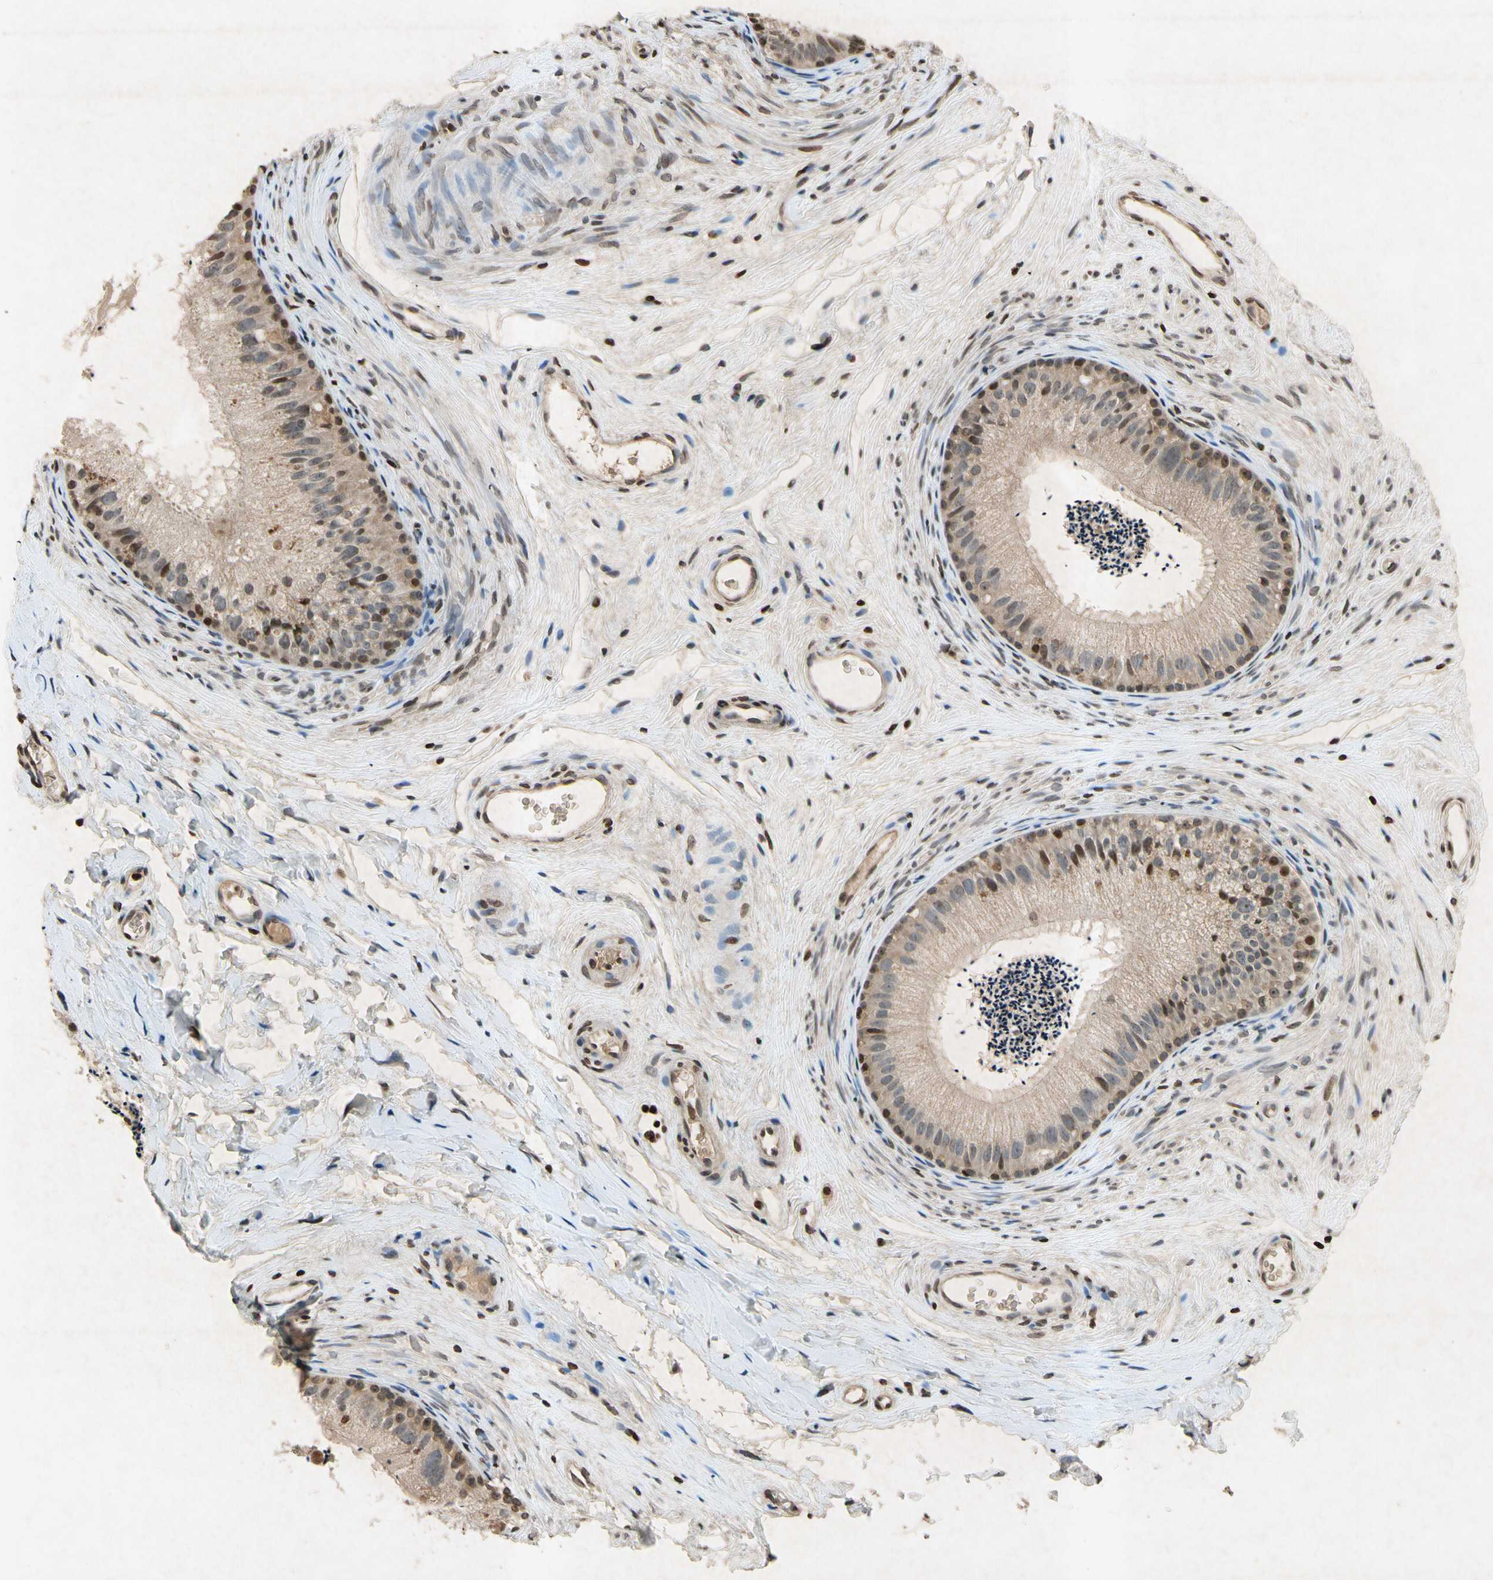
{"staining": {"intensity": "moderate", "quantity": ">75%", "location": "cytoplasmic/membranous,nuclear"}, "tissue": "epididymis", "cell_type": "Glandular cells", "image_type": "normal", "snomed": [{"axis": "morphology", "description": "Normal tissue, NOS"}, {"axis": "topography", "description": "Epididymis"}], "caption": "Brown immunohistochemical staining in unremarkable human epididymis shows moderate cytoplasmic/membranous,nuclear positivity in about >75% of glandular cells.", "gene": "HOXB3", "patient": {"sex": "male", "age": 56}}